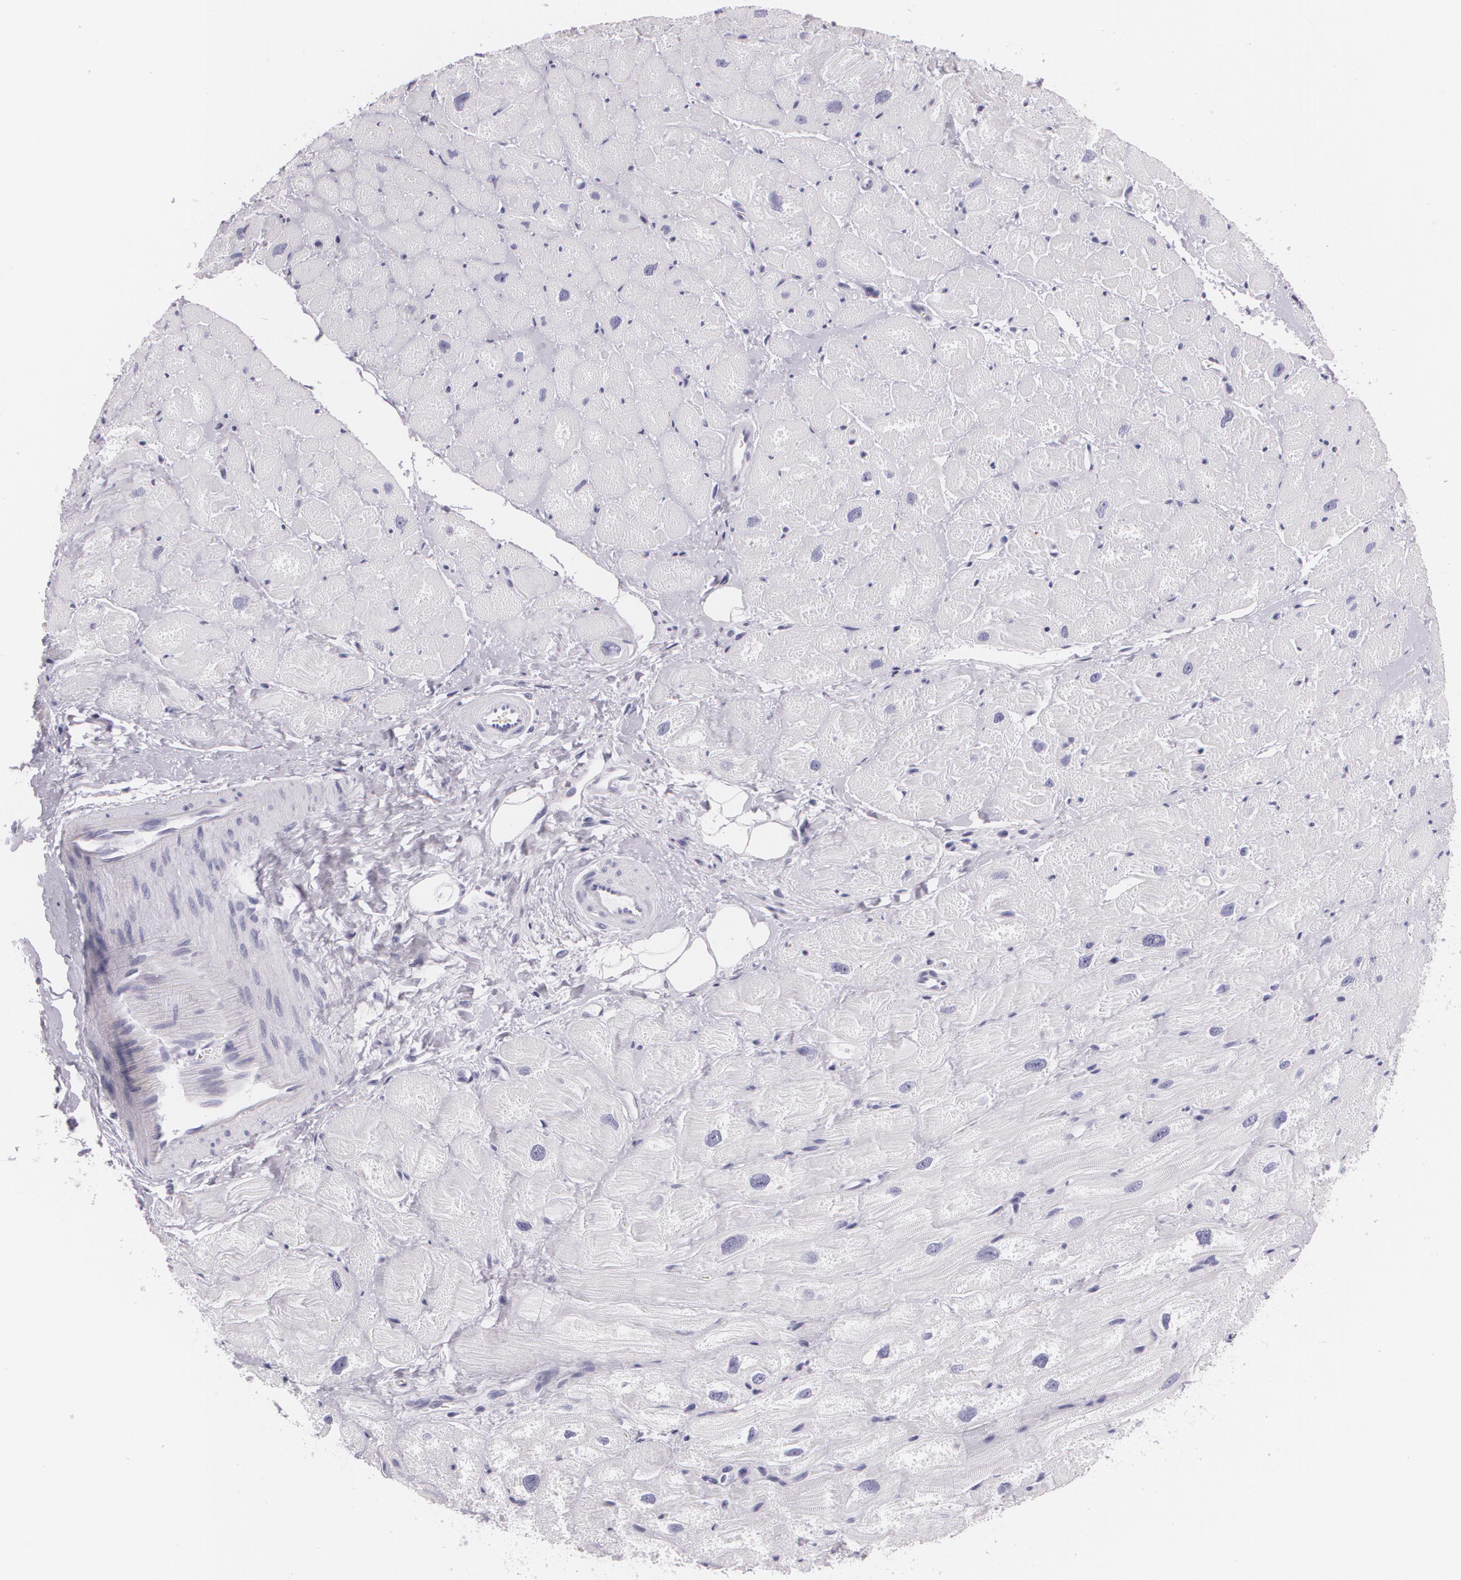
{"staining": {"intensity": "negative", "quantity": "none", "location": "none"}, "tissue": "heart muscle", "cell_type": "Cardiomyocytes", "image_type": "normal", "snomed": [{"axis": "morphology", "description": "Normal tissue, NOS"}, {"axis": "topography", "description": "Heart"}], "caption": "Protein analysis of benign heart muscle demonstrates no significant positivity in cardiomyocytes. The staining was performed using DAB to visualize the protein expression in brown, while the nuclei were stained in blue with hematoxylin (Magnification: 20x).", "gene": "DLG4", "patient": {"sex": "male", "age": 49}}